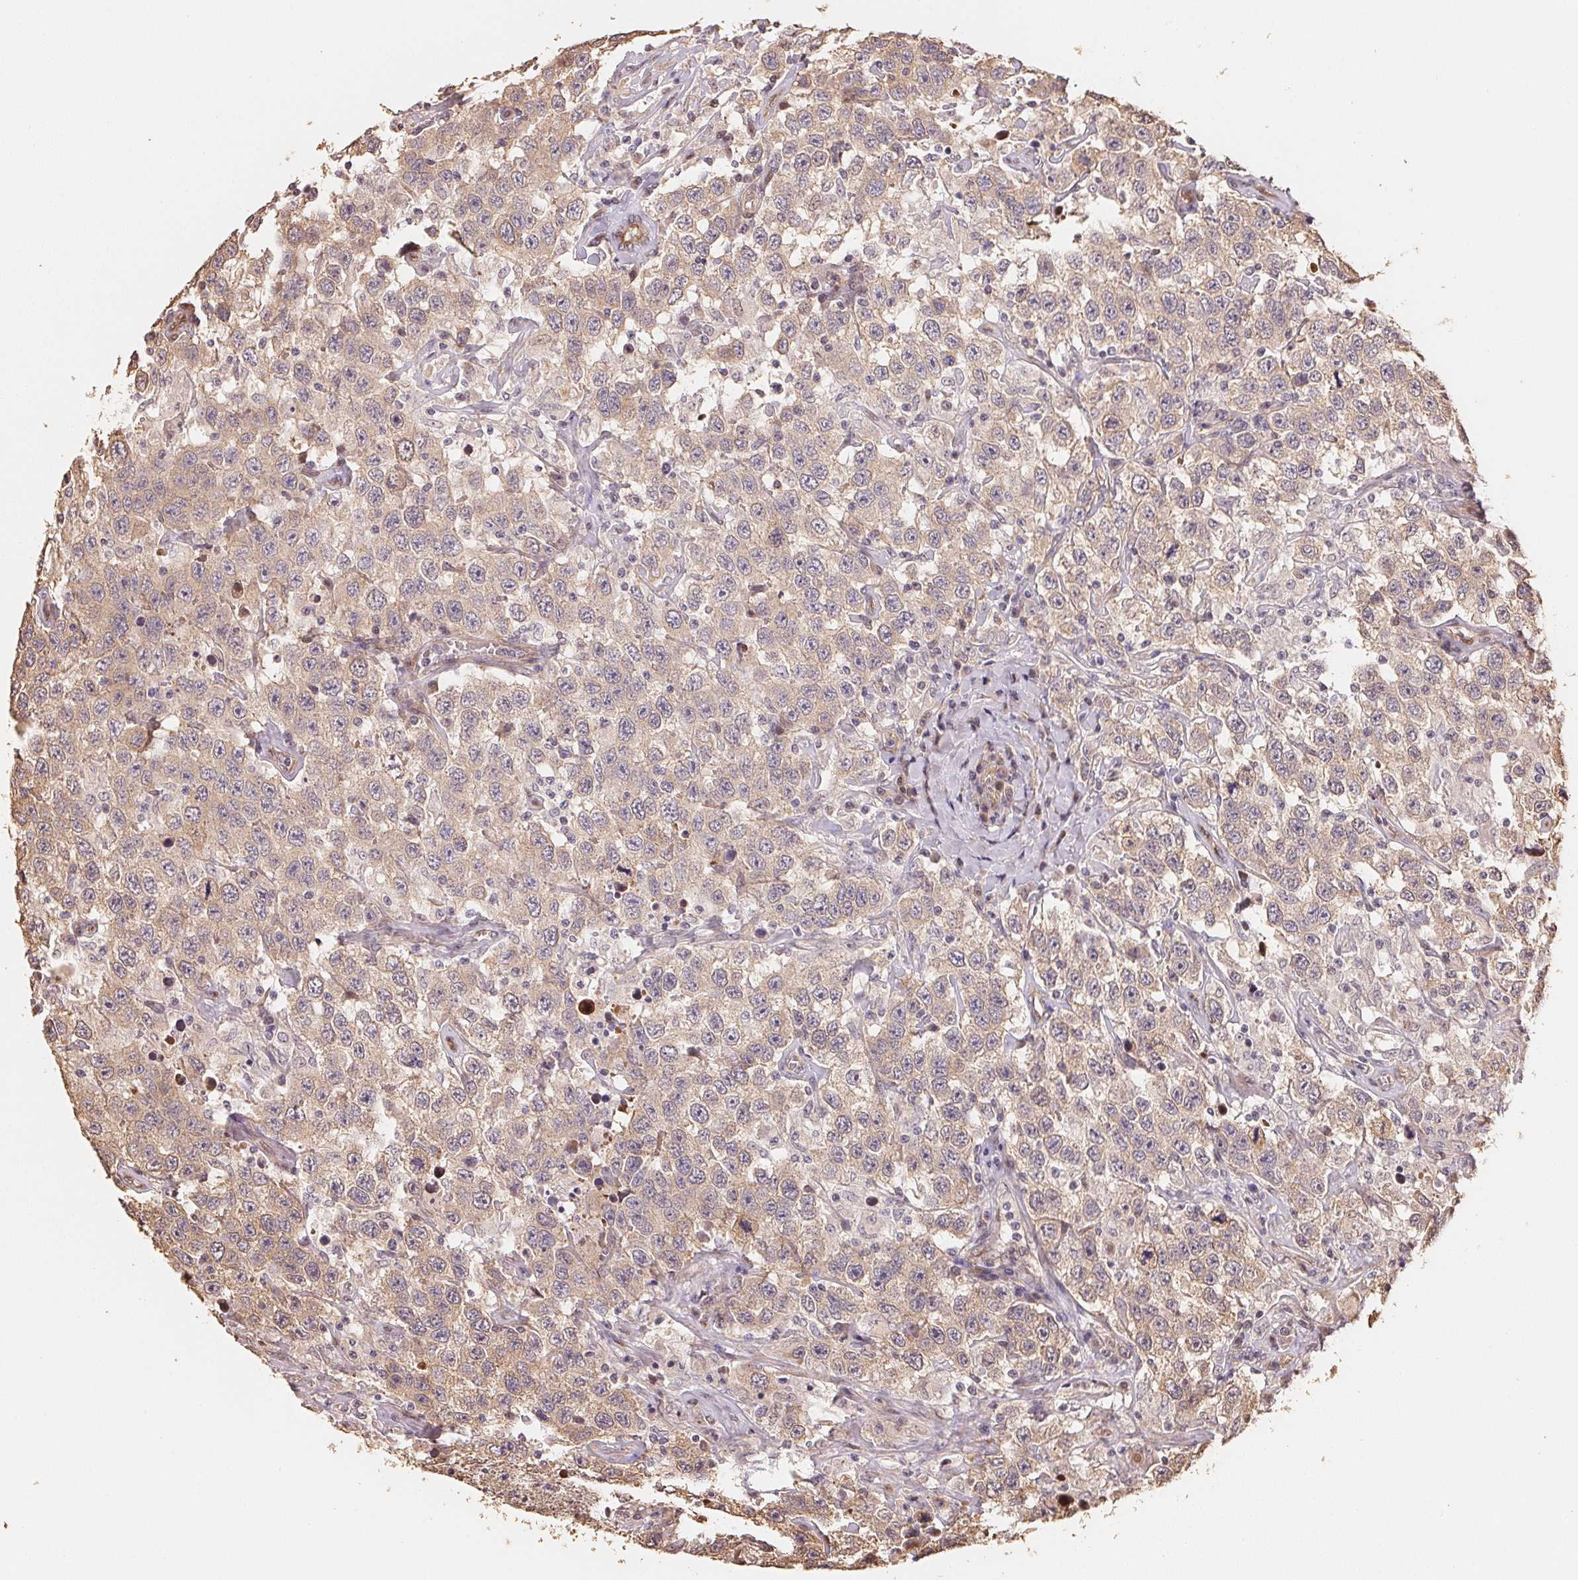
{"staining": {"intensity": "weak", "quantity": "25%-75%", "location": "cytoplasmic/membranous"}, "tissue": "testis cancer", "cell_type": "Tumor cells", "image_type": "cancer", "snomed": [{"axis": "morphology", "description": "Seminoma, NOS"}, {"axis": "topography", "description": "Testis"}], "caption": "Protein expression analysis of human testis cancer reveals weak cytoplasmic/membranous expression in approximately 25%-75% of tumor cells. Nuclei are stained in blue.", "gene": "TMEM222", "patient": {"sex": "male", "age": 41}}